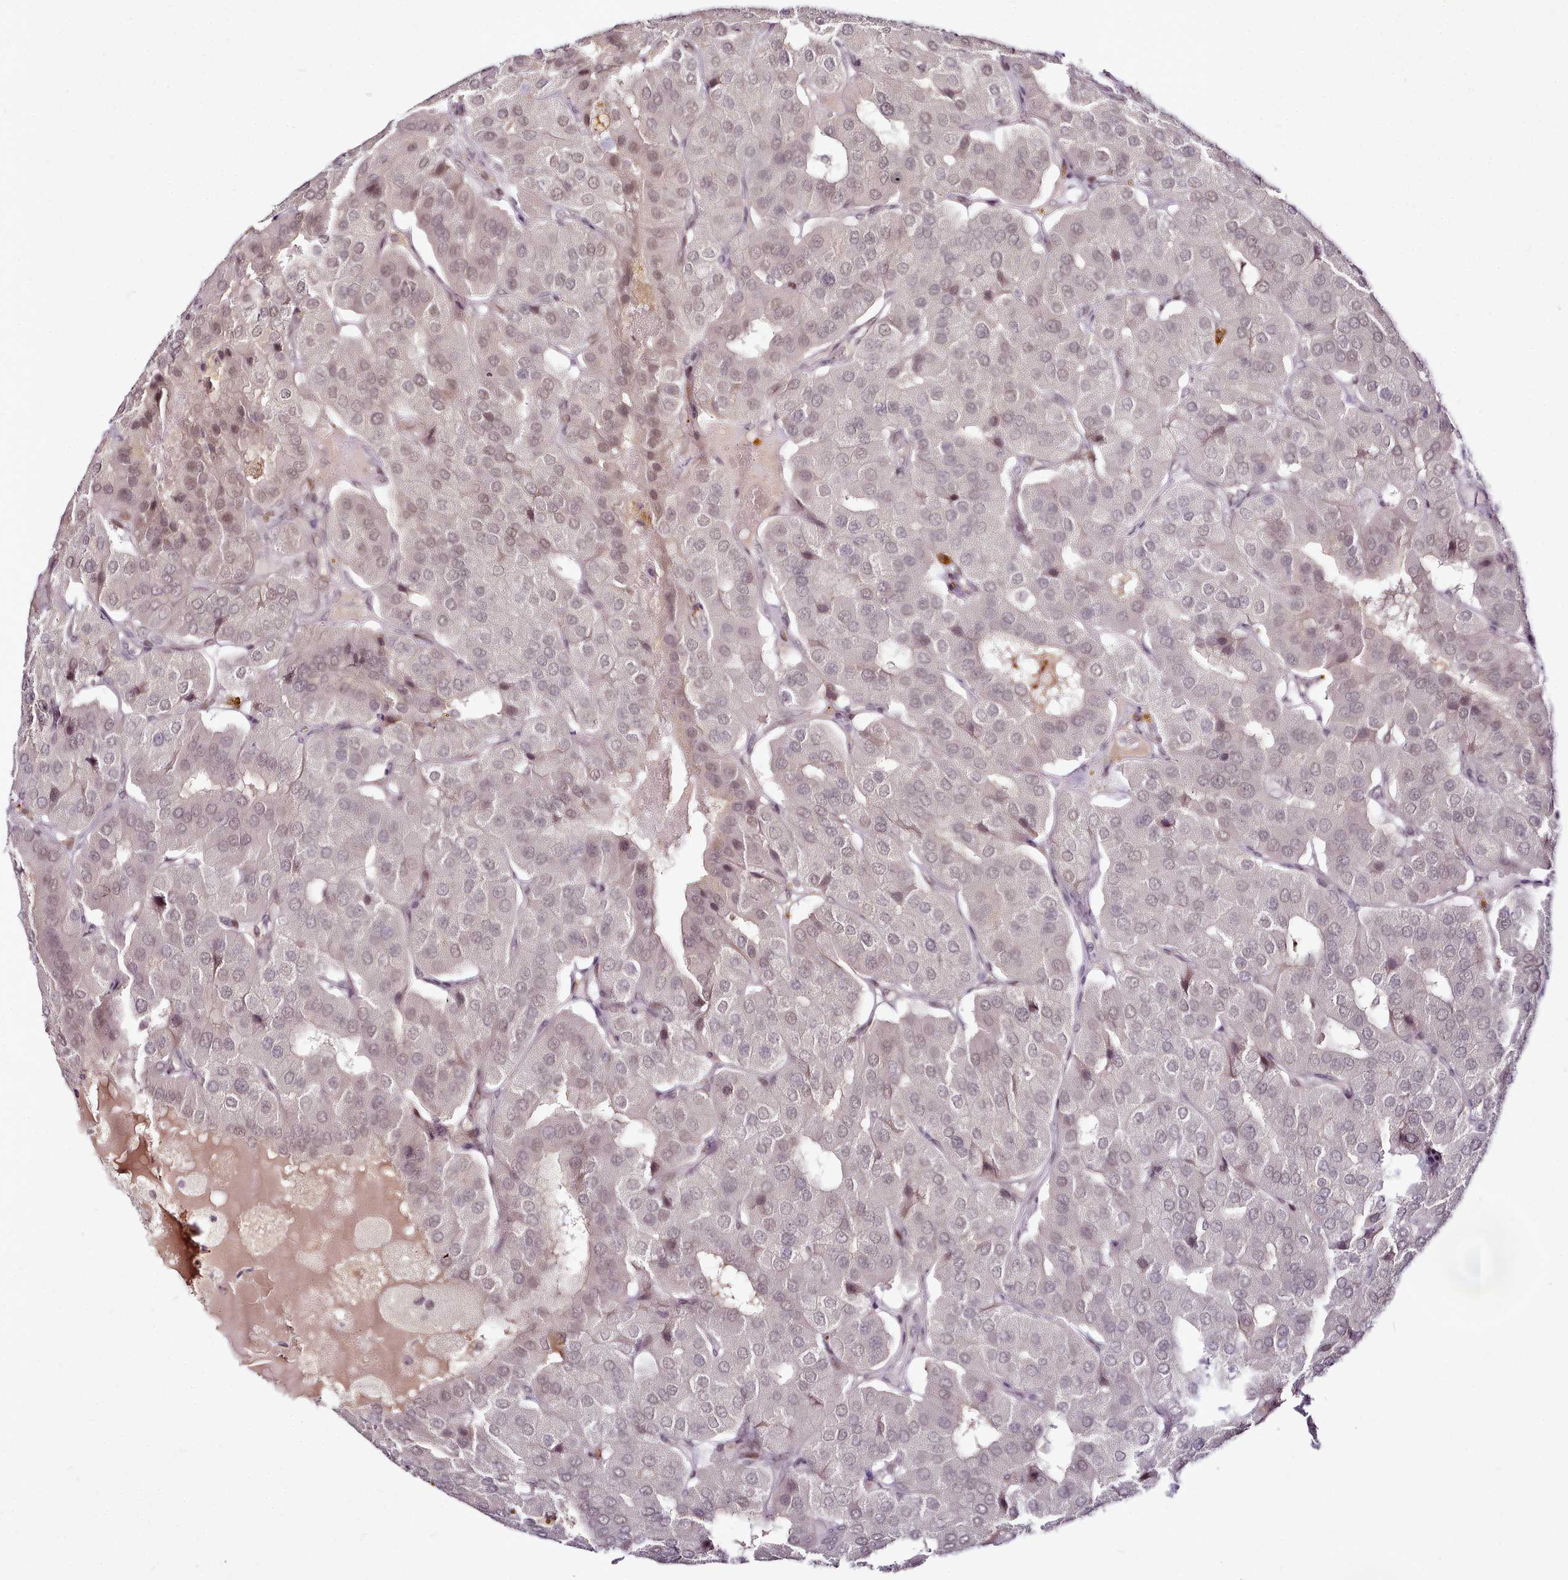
{"staining": {"intensity": "weak", "quantity": "<25%", "location": "nuclear"}, "tissue": "parathyroid gland", "cell_type": "Glandular cells", "image_type": "normal", "snomed": [{"axis": "morphology", "description": "Normal tissue, NOS"}, {"axis": "morphology", "description": "Adenoma, NOS"}, {"axis": "topography", "description": "Parathyroid gland"}], "caption": "This is a image of immunohistochemistry (IHC) staining of unremarkable parathyroid gland, which shows no expression in glandular cells.", "gene": "SYT15B", "patient": {"sex": "female", "age": 86}}